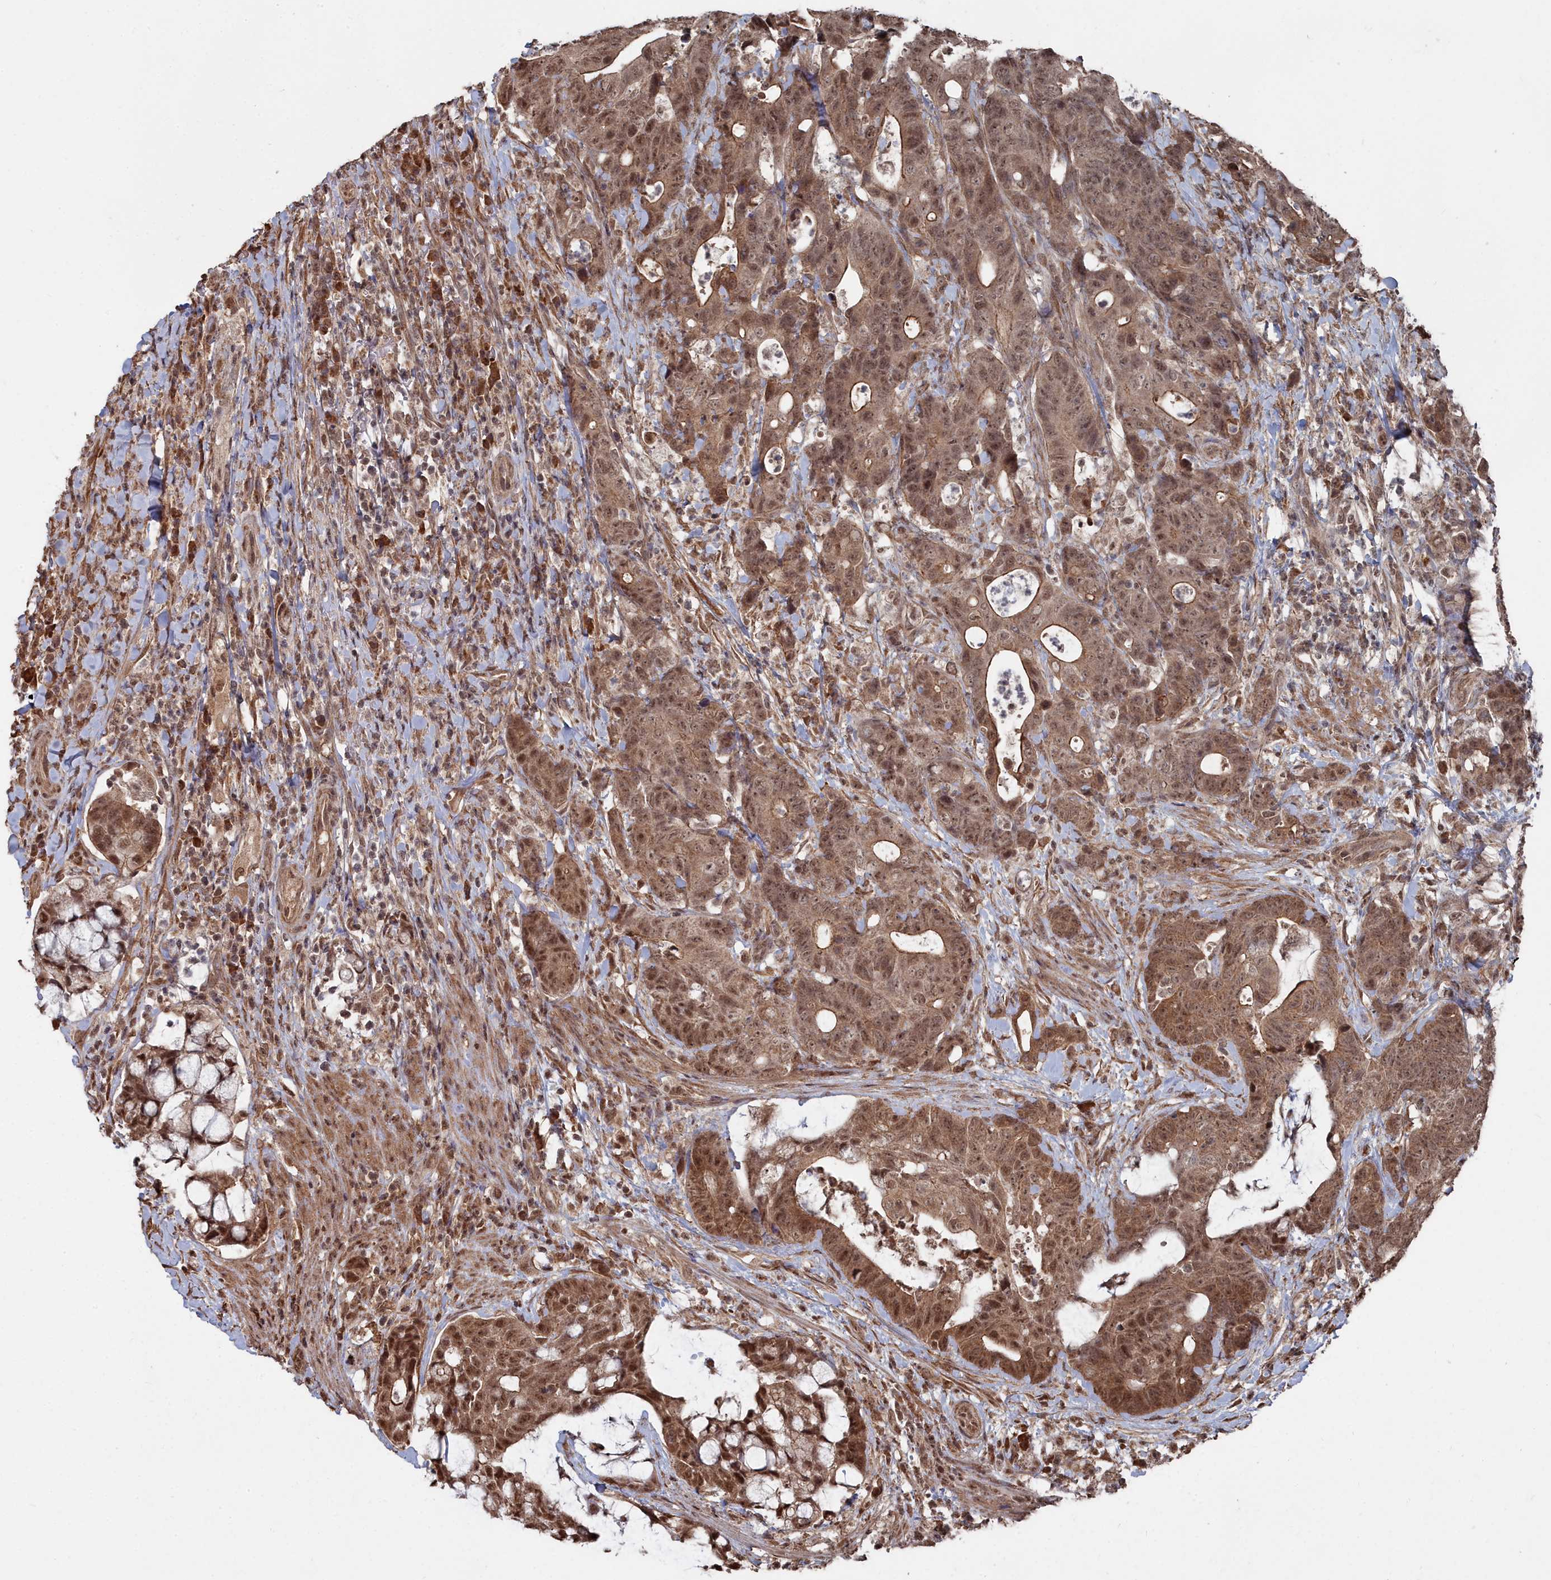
{"staining": {"intensity": "moderate", "quantity": ">75%", "location": "cytoplasmic/membranous,nuclear"}, "tissue": "colorectal cancer", "cell_type": "Tumor cells", "image_type": "cancer", "snomed": [{"axis": "morphology", "description": "Adenocarcinoma, NOS"}, {"axis": "topography", "description": "Colon"}], "caption": "Immunohistochemistry (IHC) image of neoplastic tissue: human colorectal adenocarcinoma stained using IHC shows medium levels of moderate protein expression localized specifically in the cytoplasmic/membranous and nuclear of tumor cells, appearing as a cytoplasmic/membranous and nuclear brown color.", "gene": "CCNP", "patient": {"sex": "female", "age": 82}}